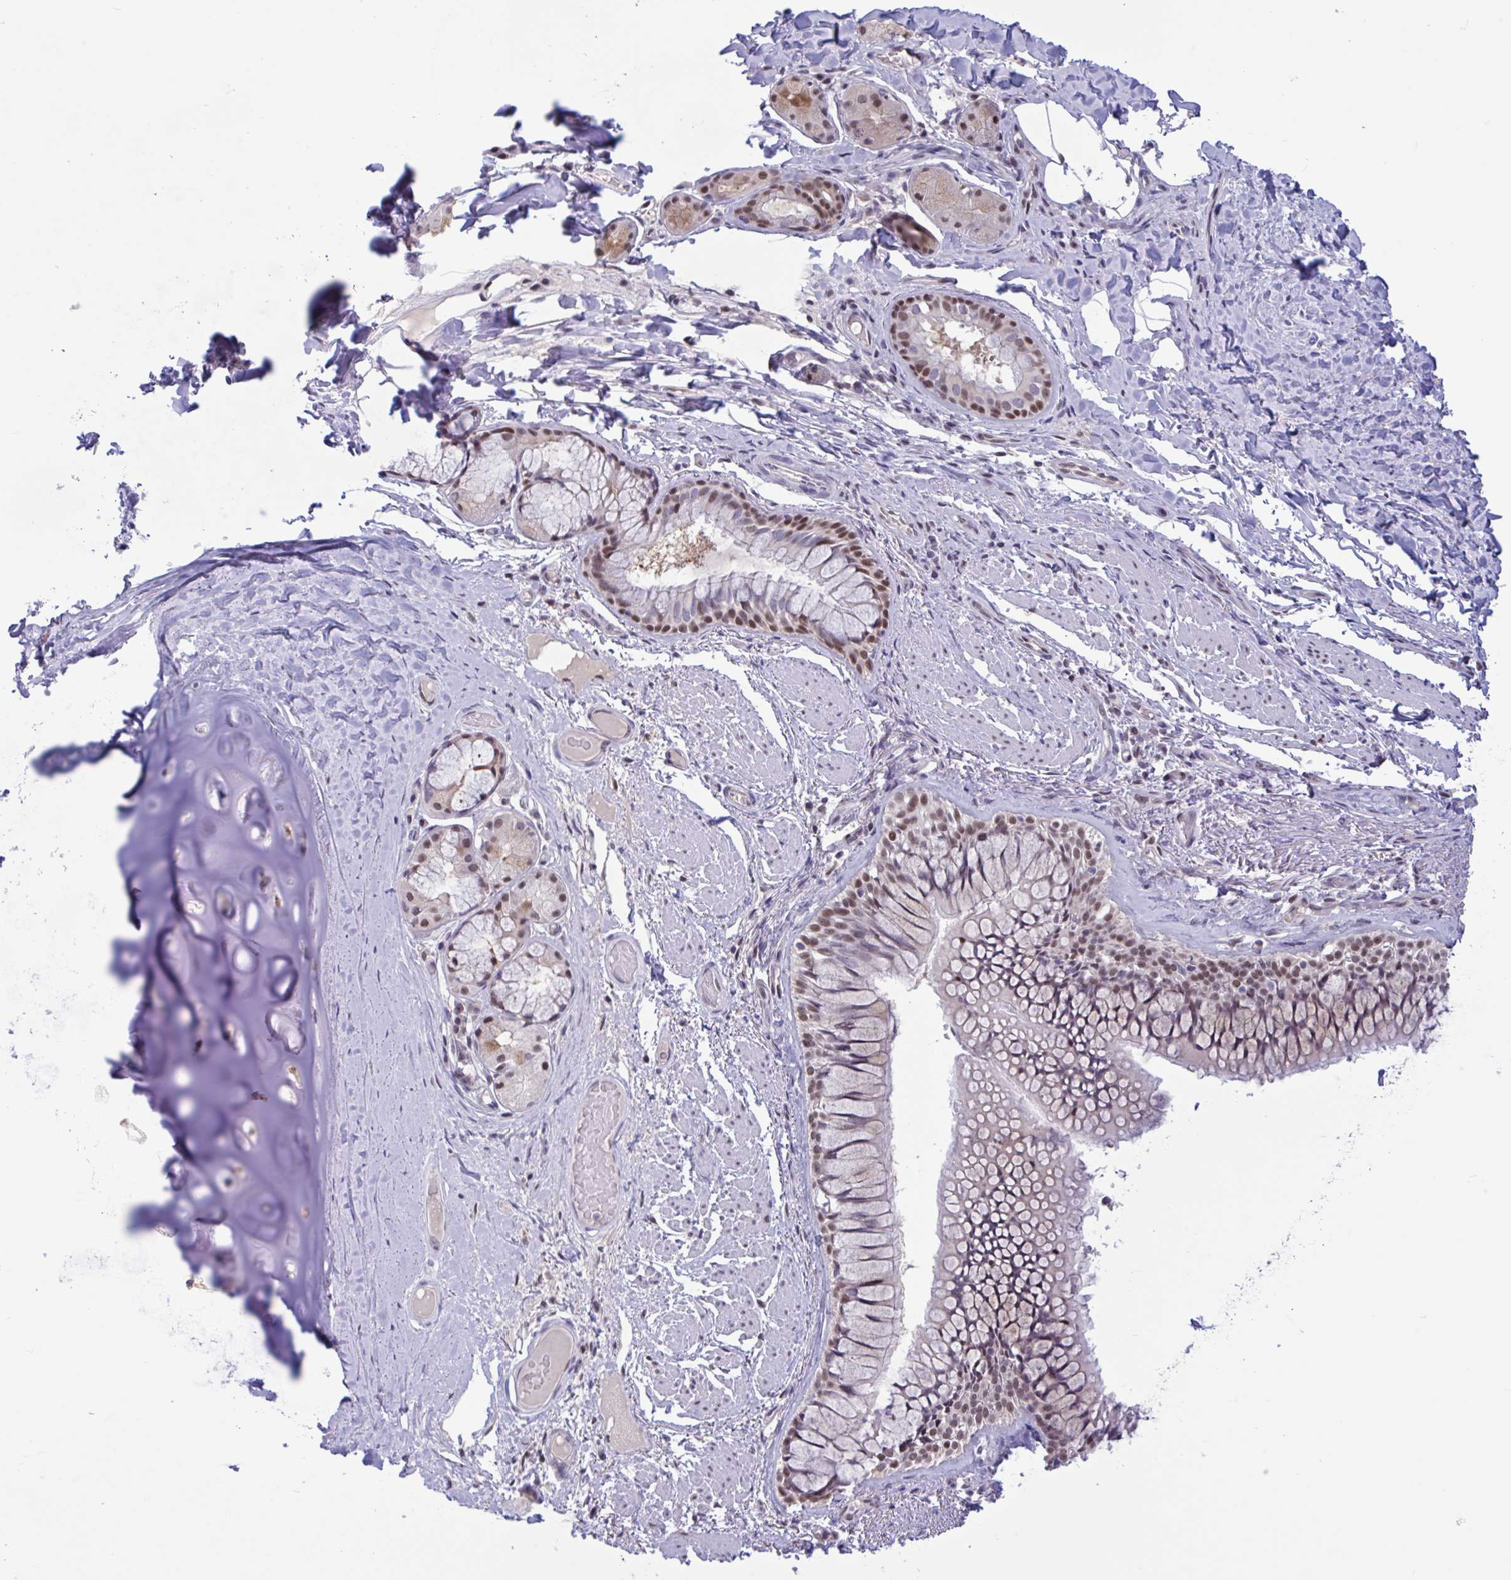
{"staining": {"intensity": "negative", "quantity": "none", "location": "none"}, "tissue": "adipose tissue", "cell_type": "Adipocytes", "image_type": "normal", "snomed": [{"axis": "morphology", "description": "Normal tissue, NOS"}, {"axis": "topography", "description": "Cartilage tissue"}, {"axis": "topography", "description": "Bronchus"}], "caption": "Protein analysis of unremarkable adipose tissue reveals no significant staining in adipocytes.", "gene": "RBL1", "patient": {"sex": "male", "age": 64}}